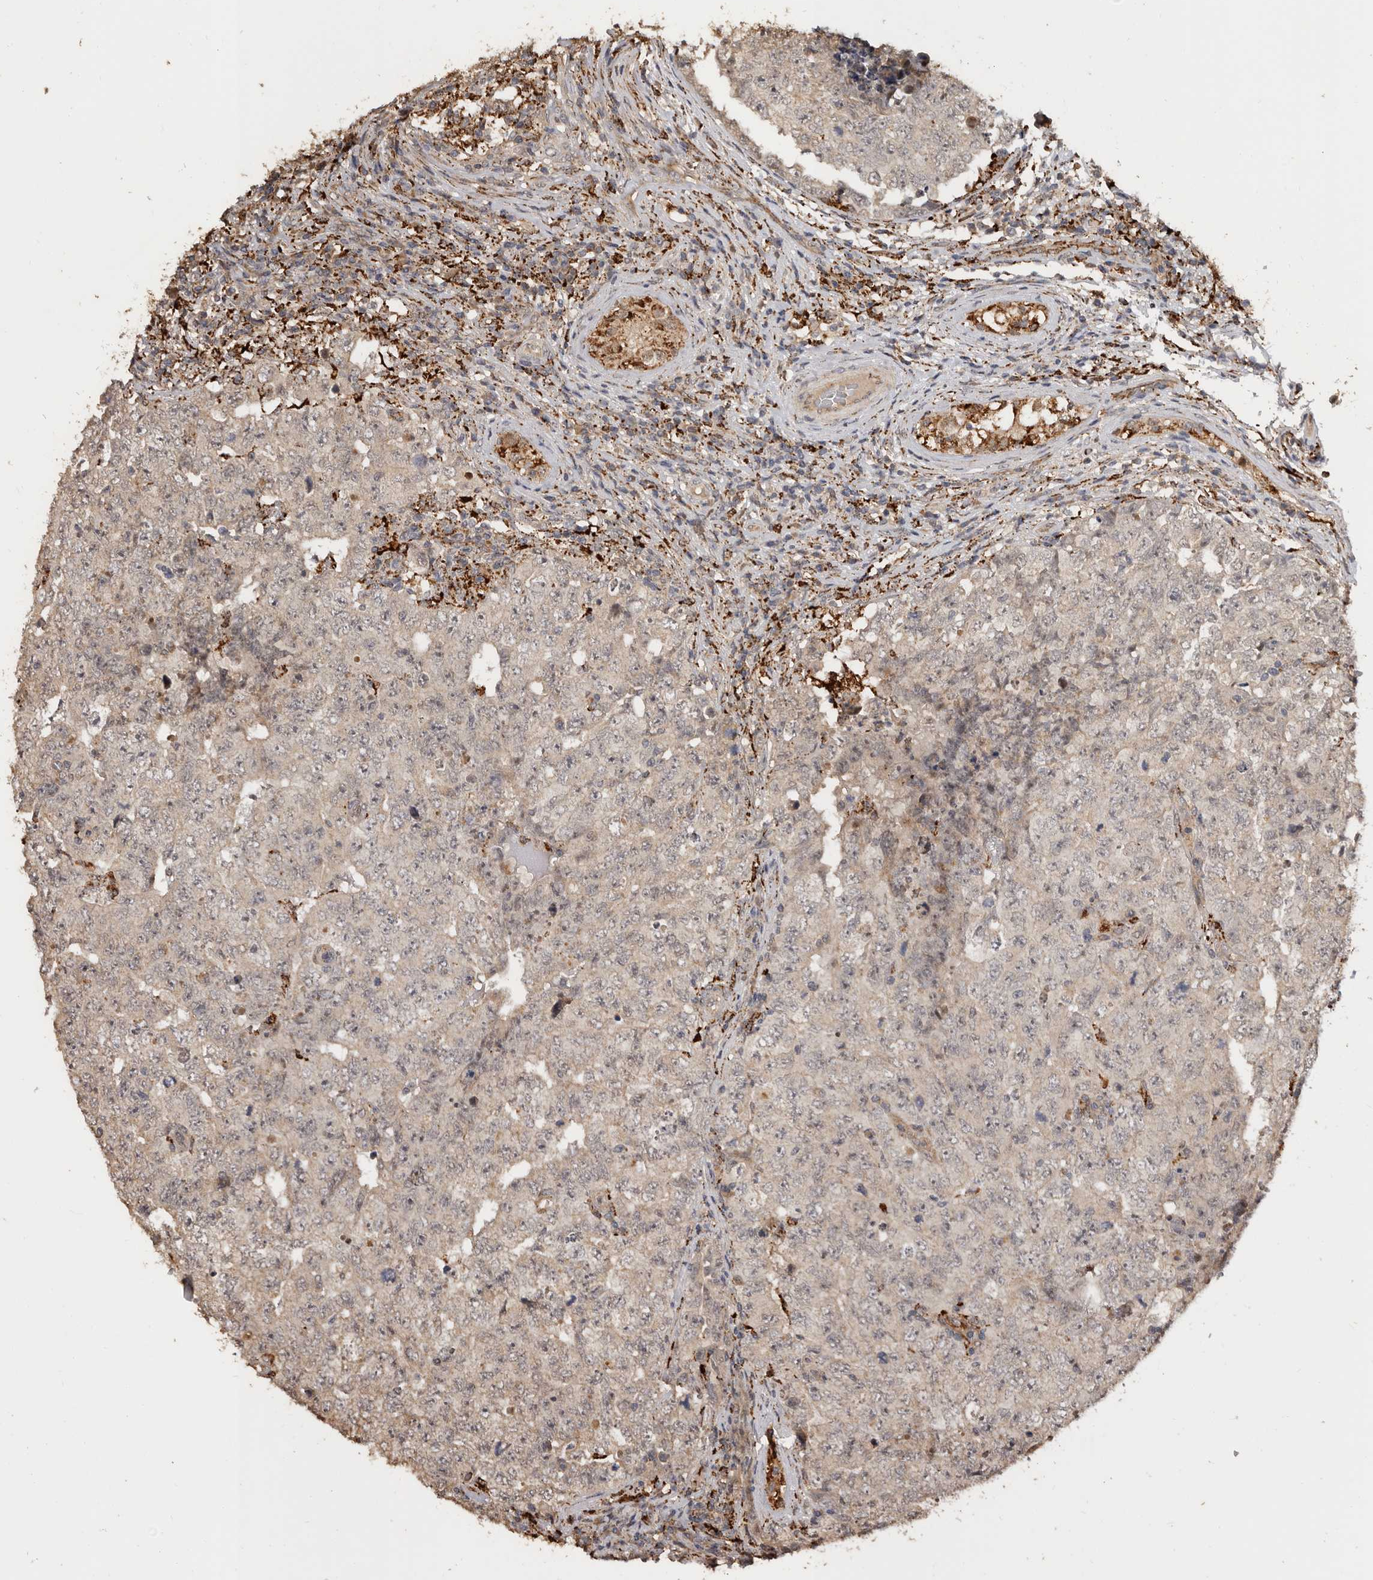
{"staining": {"intensity": "weak", "quantity": "25%-75%", "location": "cytoplasmic/membranous"}, "tissue": "testis cancer", "cell_type": "Tumor cells", "image_type": "cancer", "snomed": [{"axis": "morphology", "description": "Carcinoma, Embryonal, NOS"}, {"axis": "topography", "description": "Testis"}], "caption": "Human testis embryonal carcinoma stained for a protein (brown) exhibits weak cytoplasmic/membranous positive expression in about 25%-75% of tumor cells.", "gene": "AKAP7", "patient": {"sex": "male", "age": 26}}